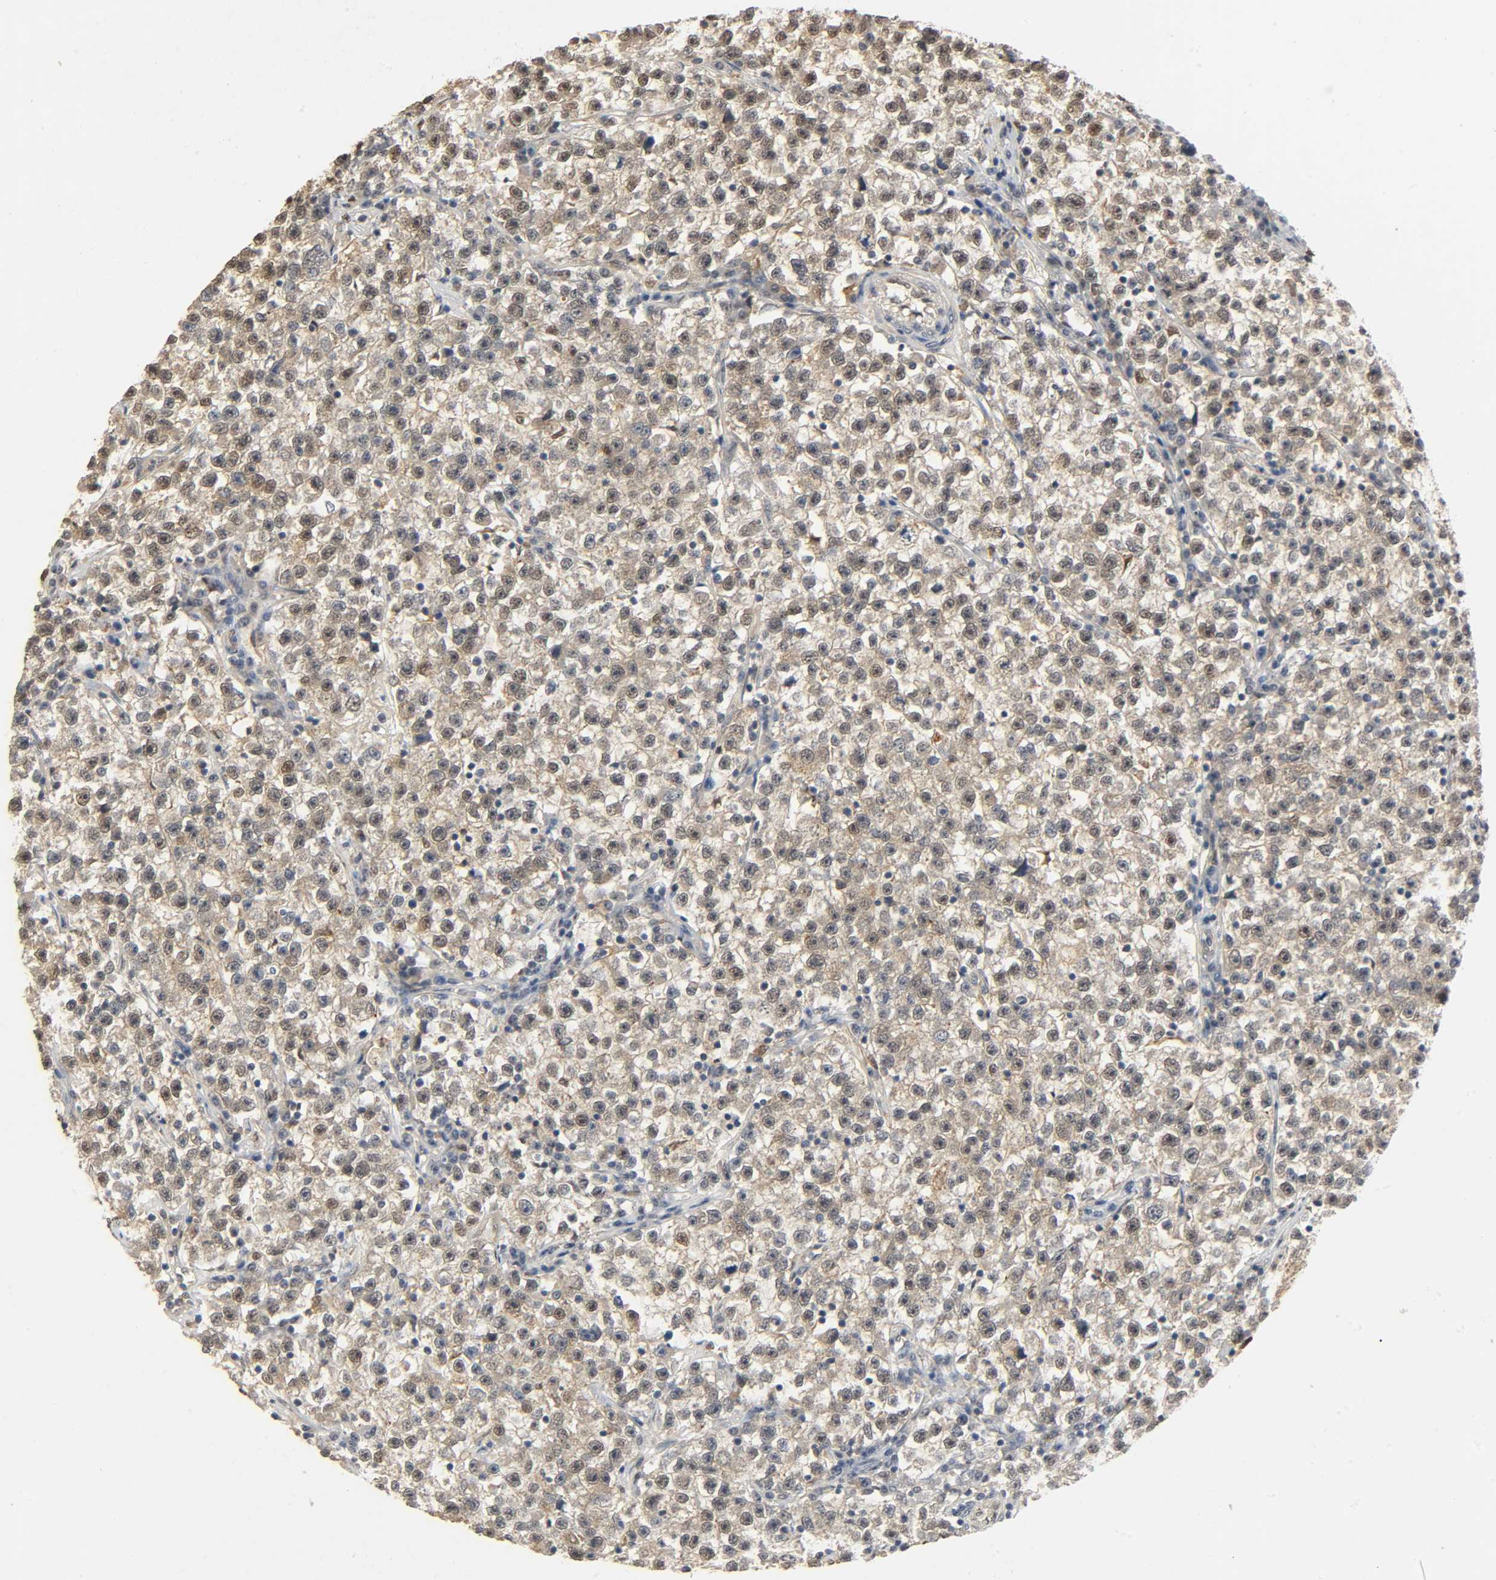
{"staining": {"intensity": "weak", "quantity": ">75%", "location": "cytoplasmic/membranous,nuclear"}, "tissue": "testis cancer", "cell_type": "Tumor cells", "image_type": "cancer", "snomed": [{"axis": "morphology", "description": "Seminoma, NOS"}, {"axis": "topography", "description": "Testis"}], "caption": "IHC image of human testis seminoma stained for a protein (brown), which reveals low levels of weak cytoplasmic/membranous and nuclear staining in approximately >75% of tumor cells.", "gene": "ZFPM2", "patient": {"sex": "male", "age": 22}}